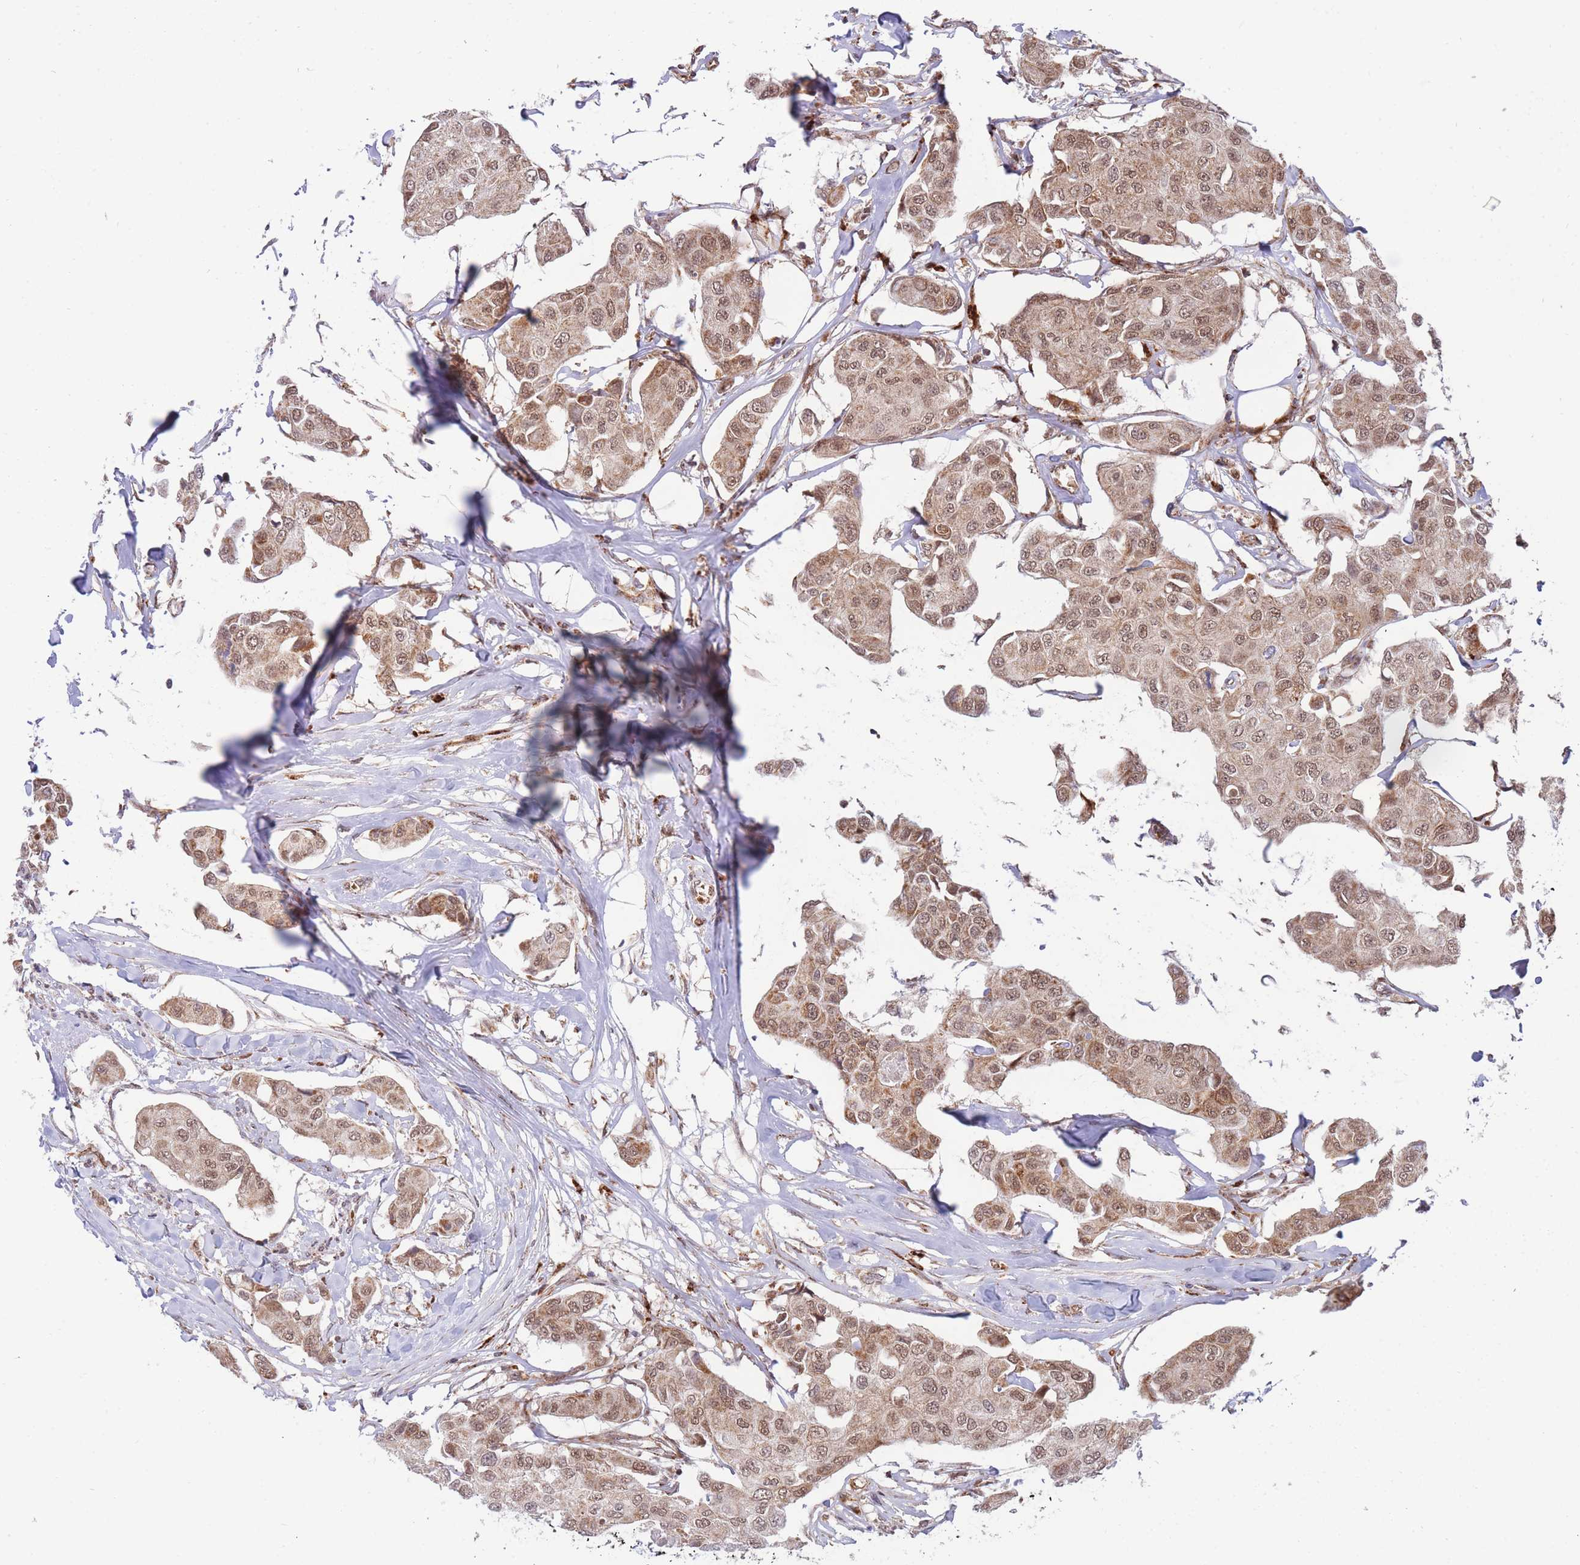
{"staining": {"intensity": "moderate", "quantity": ">75%", "location": "nuclear"}, "tissue": "breast cancer", "cell_type": "Tumor cells", "image_type": "cancer", "snomed": [{"axis": "morphology", "description": "Duct carcinoma"}, {"axis": "topography", "description": "Breast"}, {"axis": "topography", "description": "Lymph node"}], "caption": "Brown immunohistochemical staining in breast cancer shows moderate nuclear staining in about >75% of tumor cells. The staining was performed using DAB (3,3'-diaminobenzidine) to visualize the protein expression in brown, while the nuclei were stained in blue with hematoxylin (Magnification: 20x).", "gene": "BOD1L1", "patient": {"sex": "female", "age": 80}}